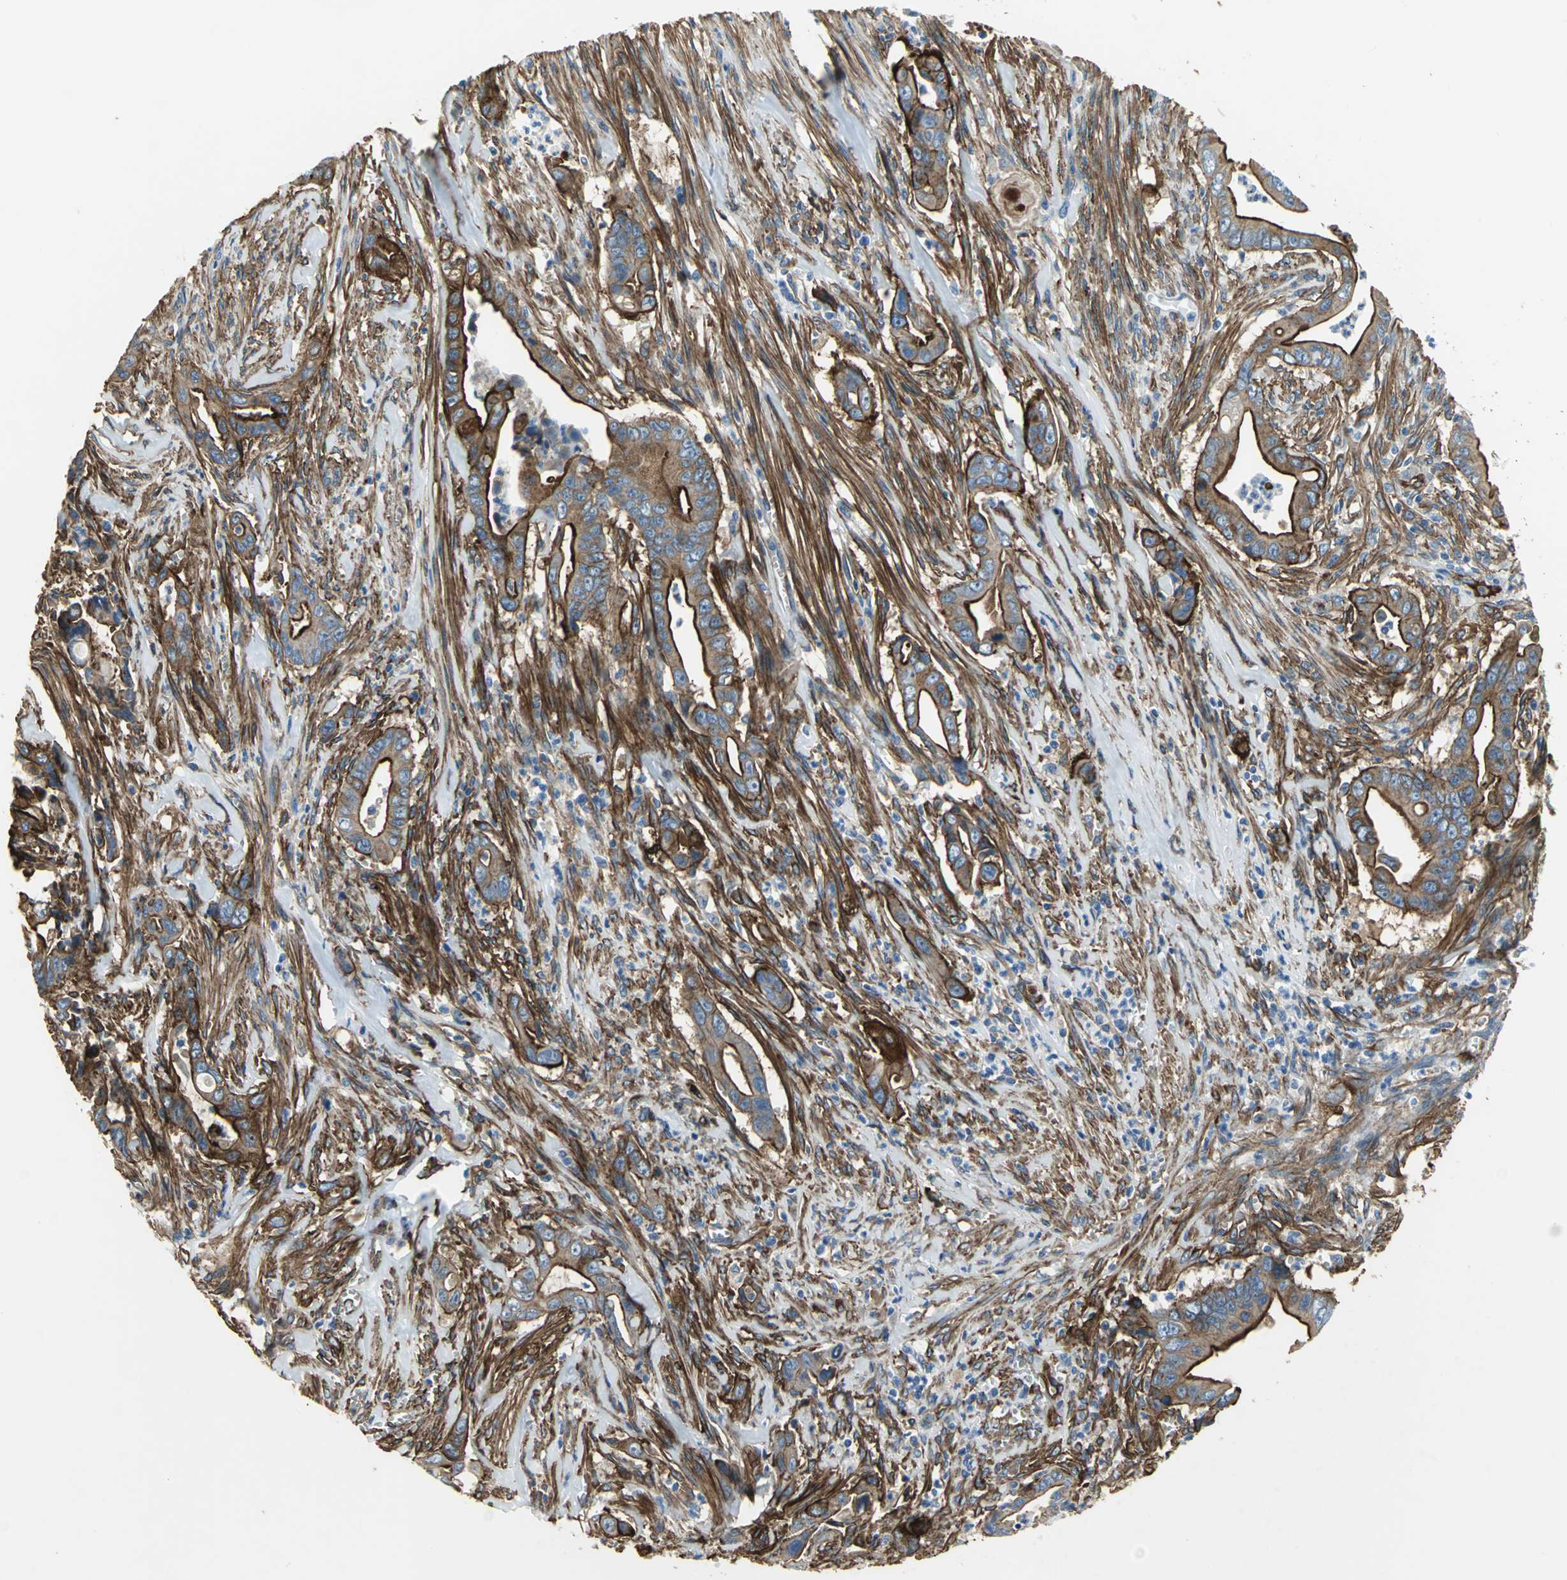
{"staining": {"intensity": "strong", "quantity": ">75%", "location": "cytoplasmic/membranous"}, "tissue": "pancreatic cancer", "cell_type": "Tumor cells", "image_type": "cancer", "snomed": [{"axis": "morphology", "description": "Adenocarcinoma, NOS"}, {"axis": "topography", "description": "Pancreas"}], "caption": "Strong cytoplasmic/membranous positivity for a protein is appreciated in about >75% of tumor cells of adenocarcinoma (pancreatic) using IHC.", "gene": "FLNB", "patient": {"sex": "male", "age": 59}}